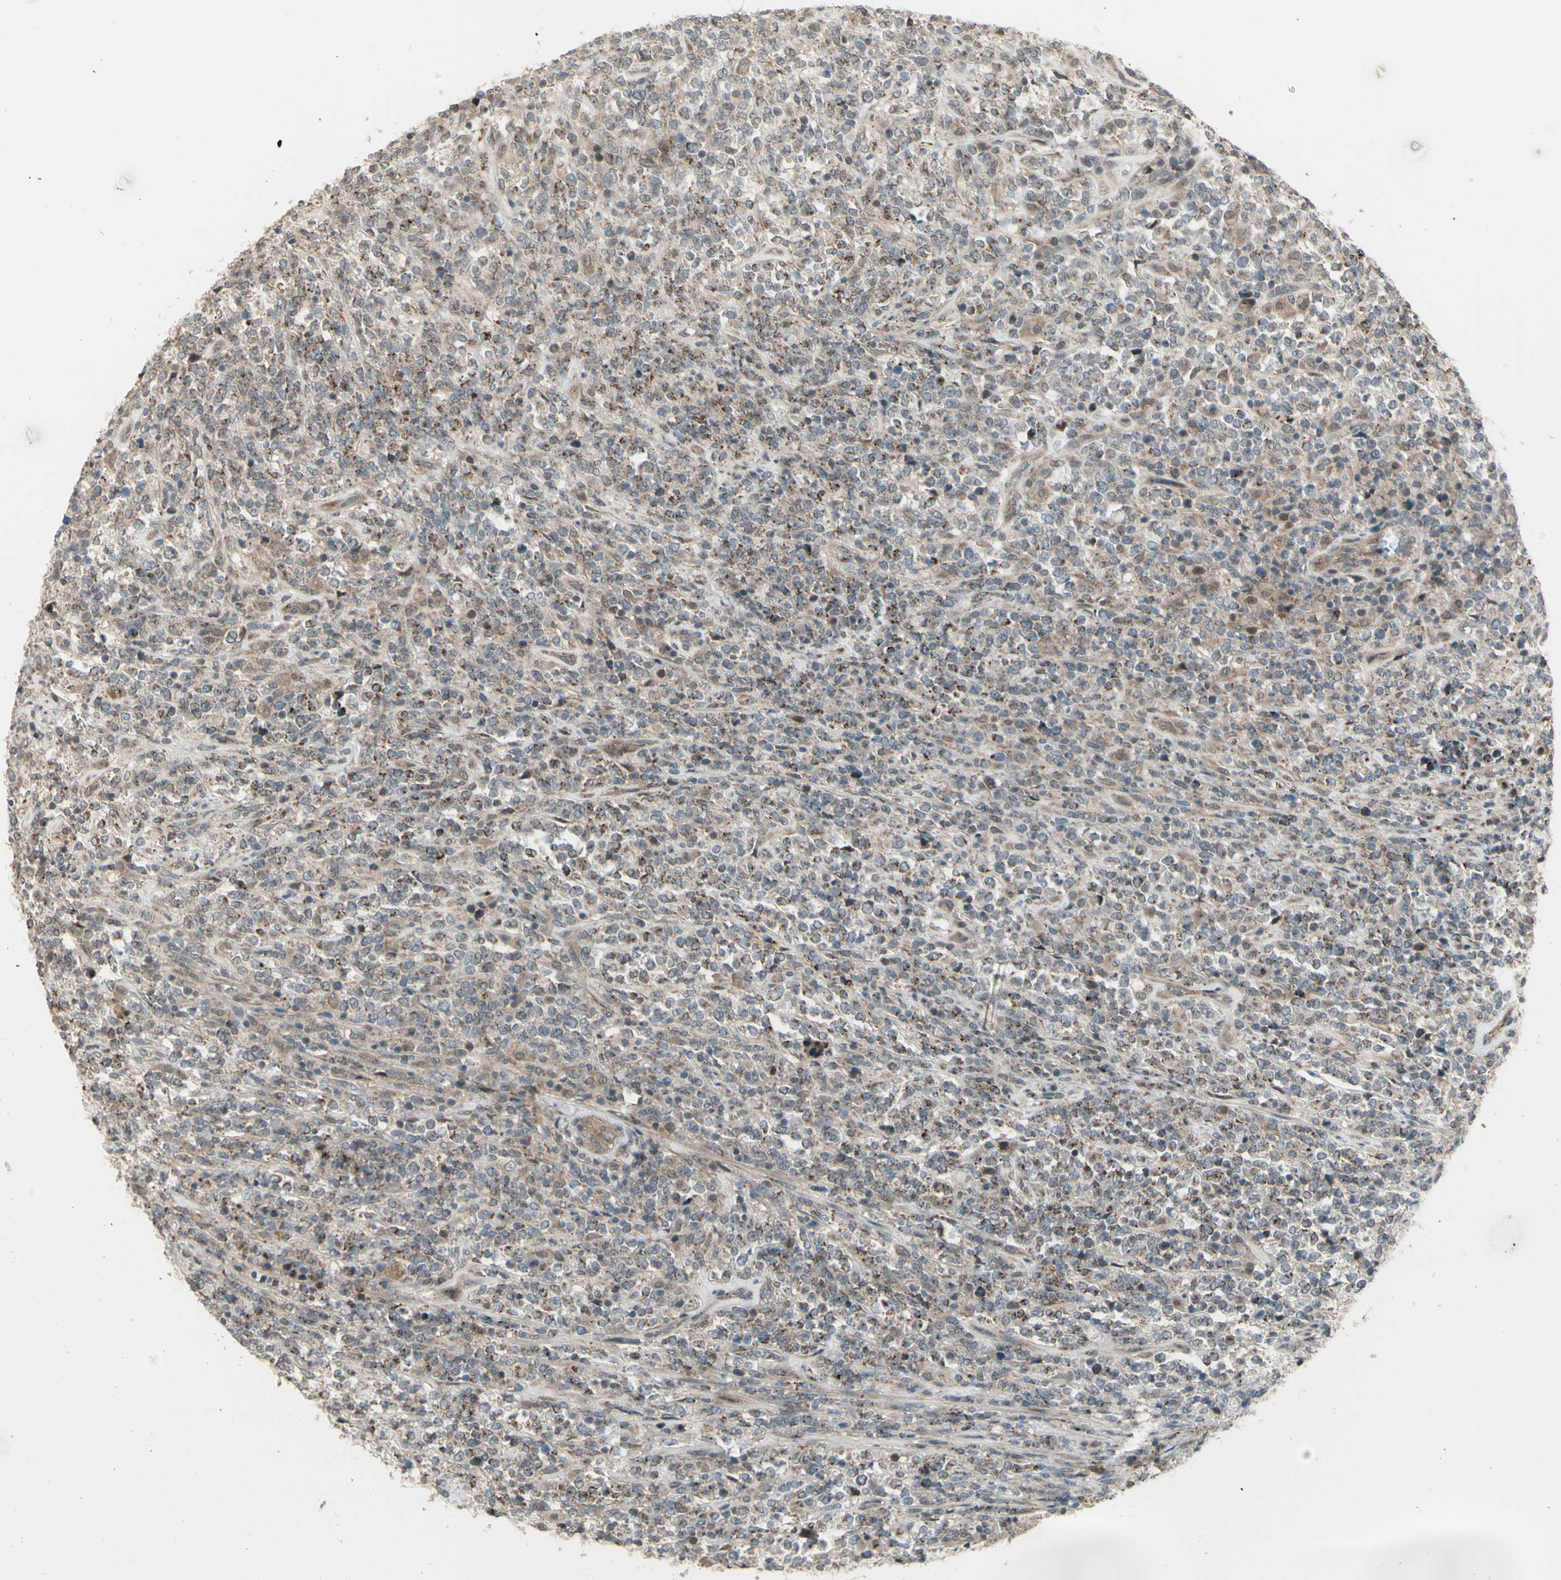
{"staining": {"intensity": "moderate", "quantity": "25%-75%", "location": "cytoplasmic/membranous"}, "tissue": "lymphoma", "cell_type": "Tumor cells", "image_type": "cancer", "snomed": [{"axis": "morphology", "description": "Malignant lymphoma, non-Hodgkin's type, High grade"}, {"axis": "topography", "description": "Soft tissue"}], "caption": "Malignant lymphoma, non-Hodgkin's type (high-grade) tissue demonstrates moderate cytoplasmic/membranous positivity in approximately 25%-75% of tumor cells, visualized by immunohistochemistry.", "gene": "OSTM1", "patient": {"sex": "male", "age": 18}}